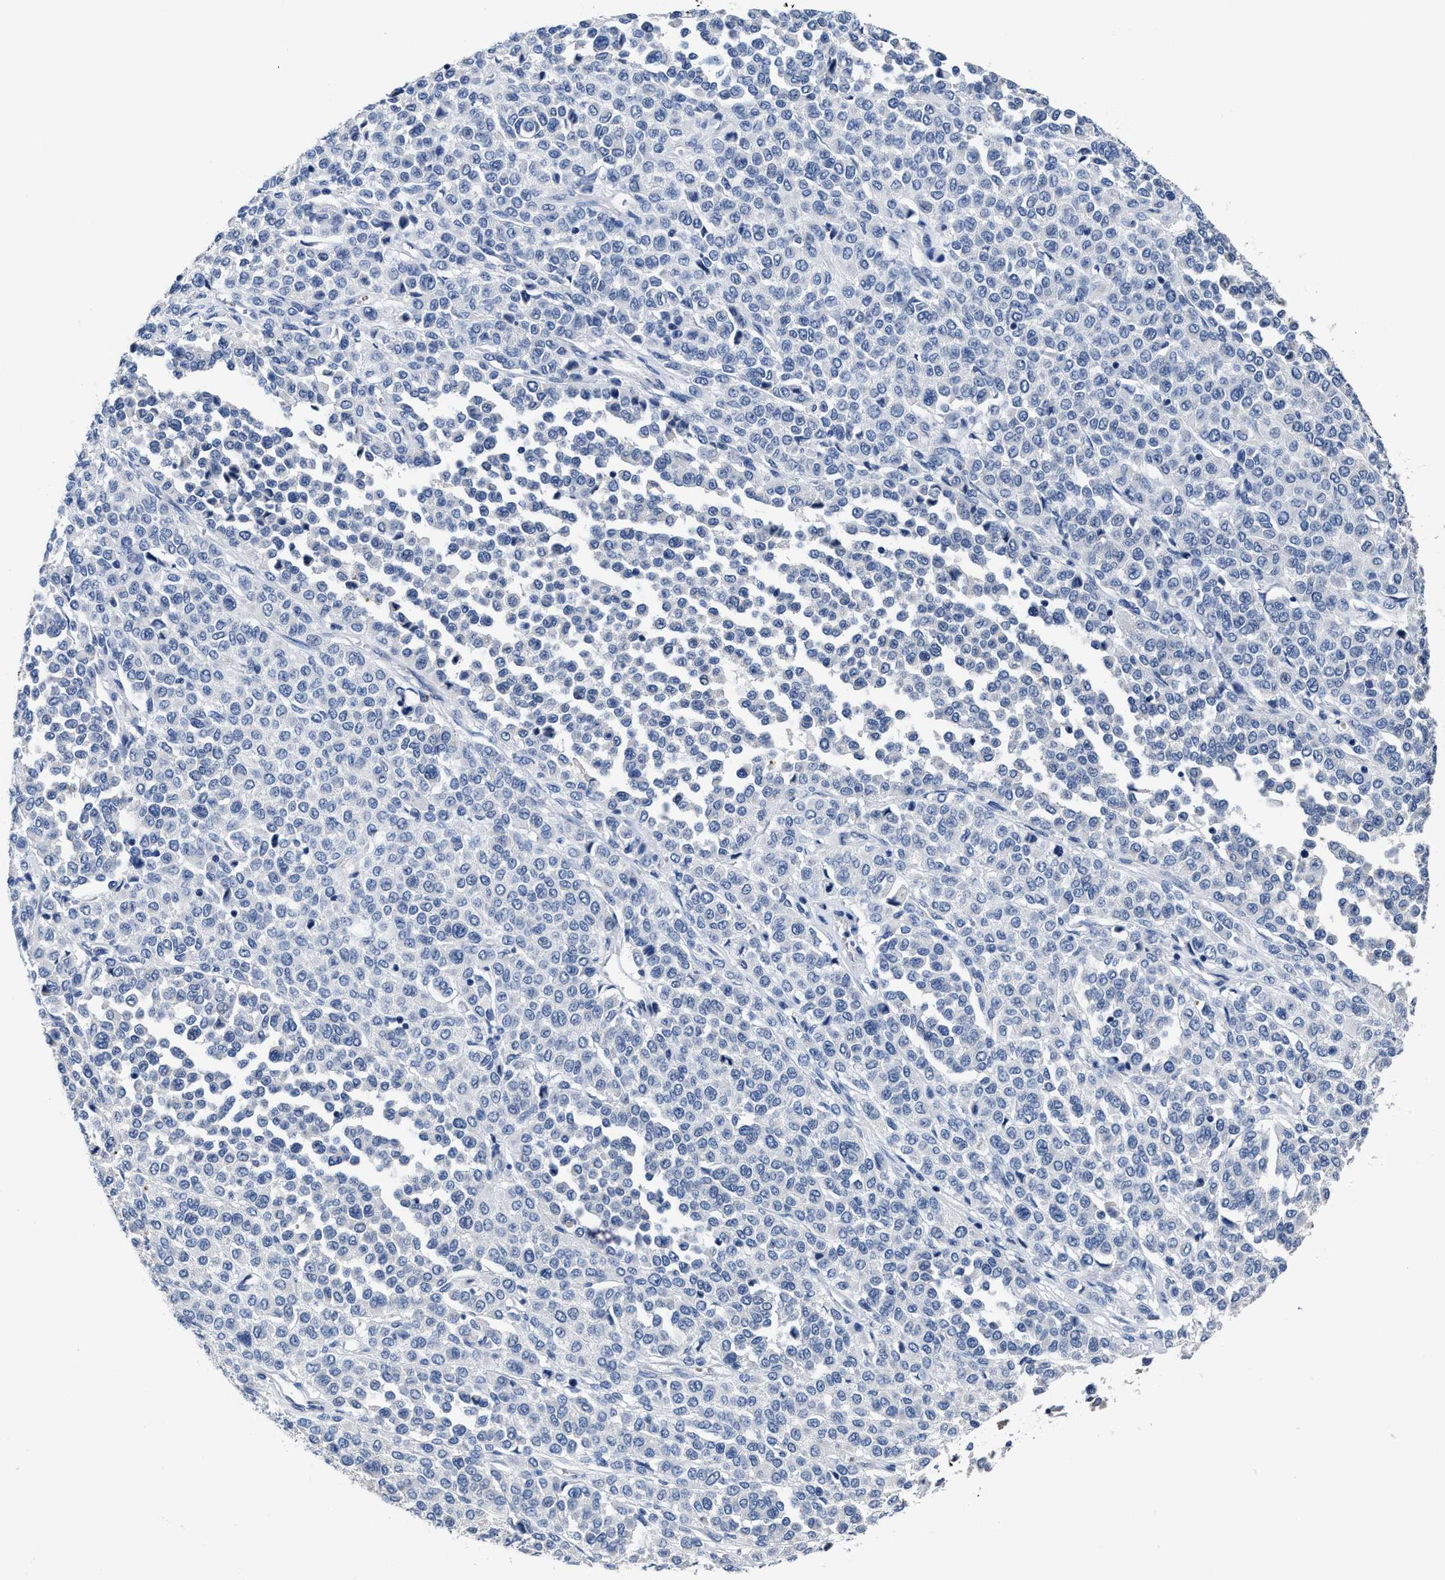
{"staining": {"intensity": "negative", "quantity": "none", "location": "none"}, "tissue": "melanoma", "cell_type": "Tumor cells", "image_type": "cancer", "snomed": [{"axis": "morphology", "description": "Malignant melanoma, Metastatic site"}, {"axis": "topography", "description": "Pancreas"}], "caption": "This is a histopathology image of IHC staining of melanoma, which shows no staining in tumor cells.", "gene": "GHITM", "patient": {"sex": "female", "age": 30}}